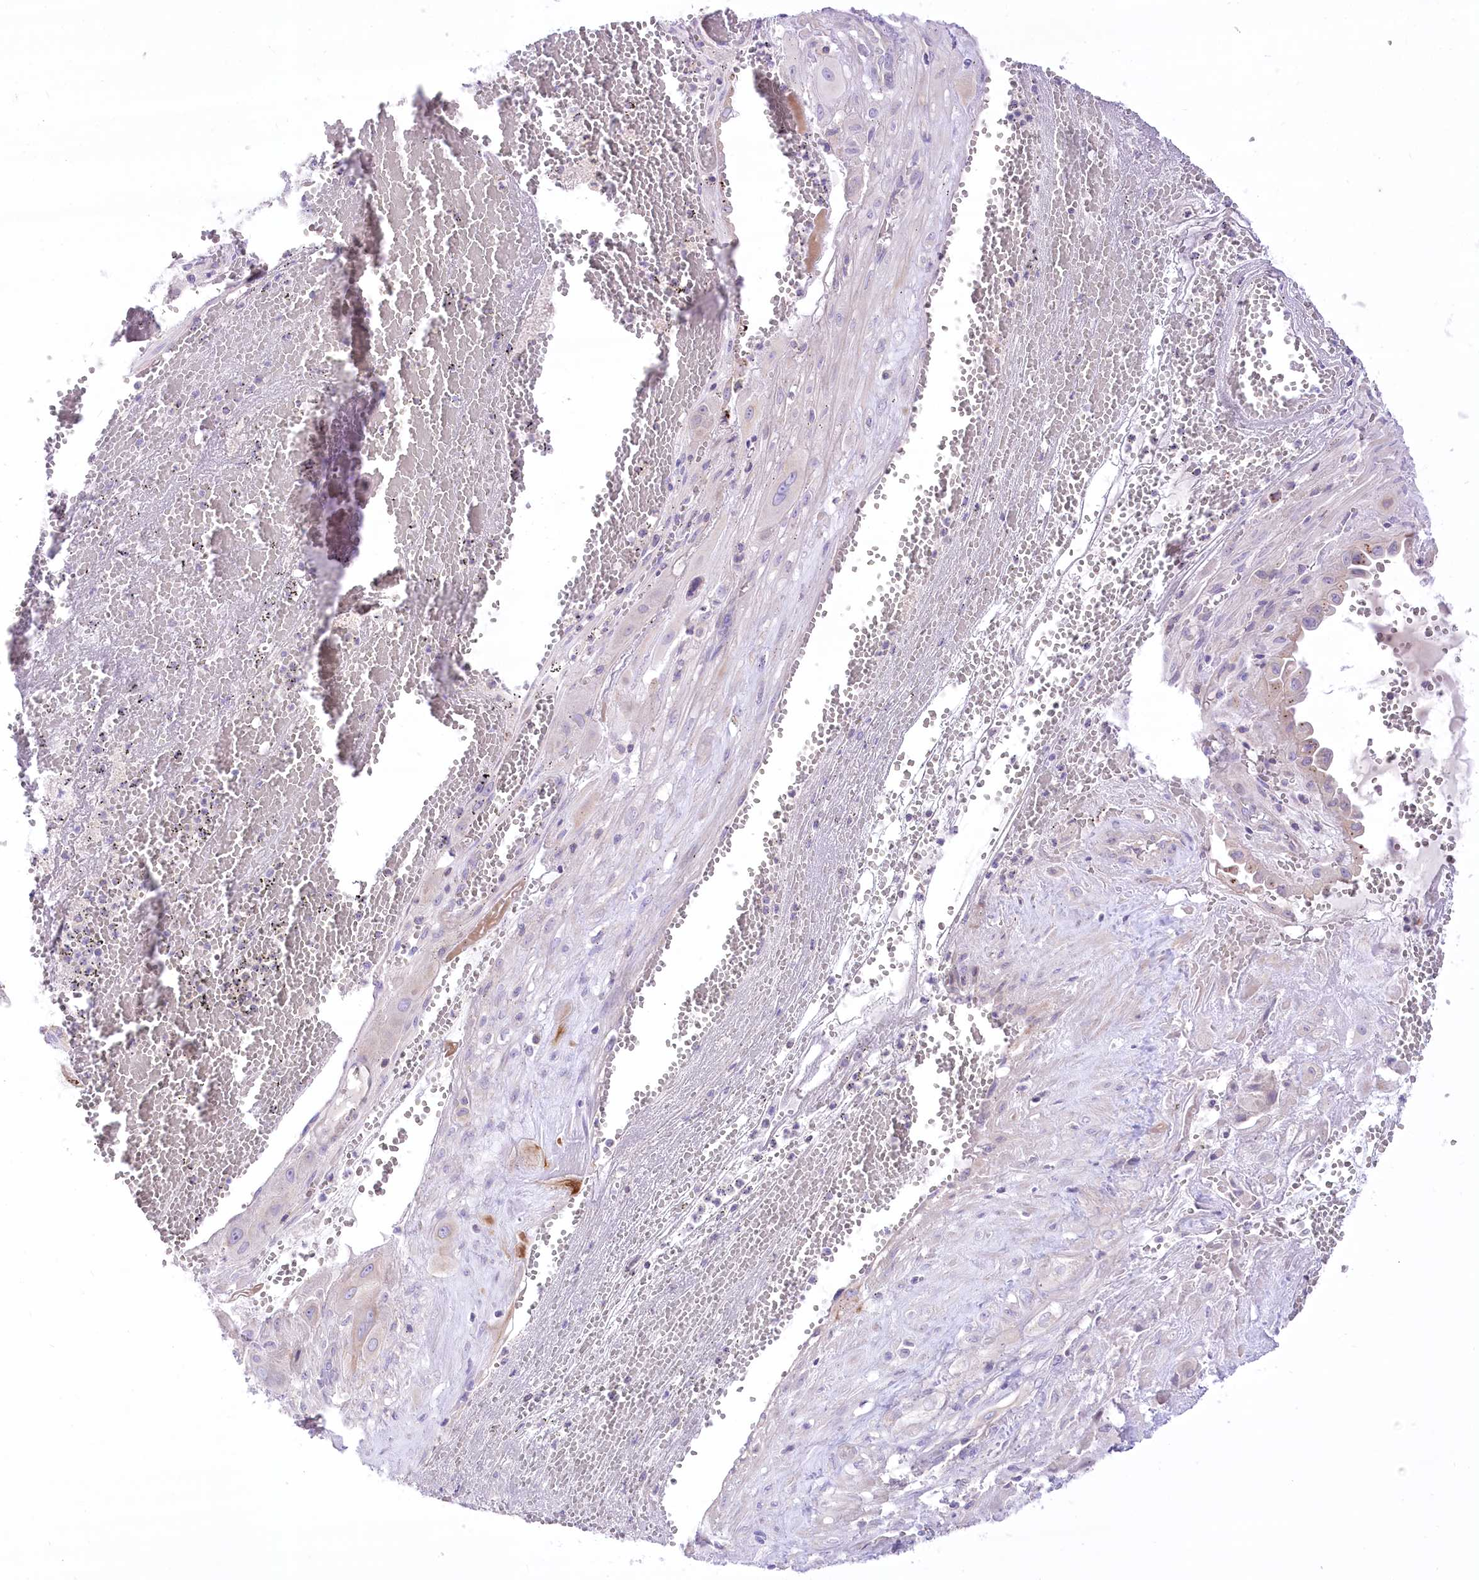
{"staining": {"intensity": "weak", "quantity": "<25%", "location": "cytoplasmic/membranous"}, "tissue": "cervical cancer", "cell_type": "Tumor cells", "image_type": "cancer", "snomed": [{"axis": "morphology", "description": "Squamous cell carcinoma, NOS"}, {"axis": "topography", "description": "Cervix"}], "caption": "This is an IHC histopathology image of cervical squamous cell carcinoma. There is no staining in tumor cells.", "gene": "HELT", "patient": {"sex": "female", "age": 34}}